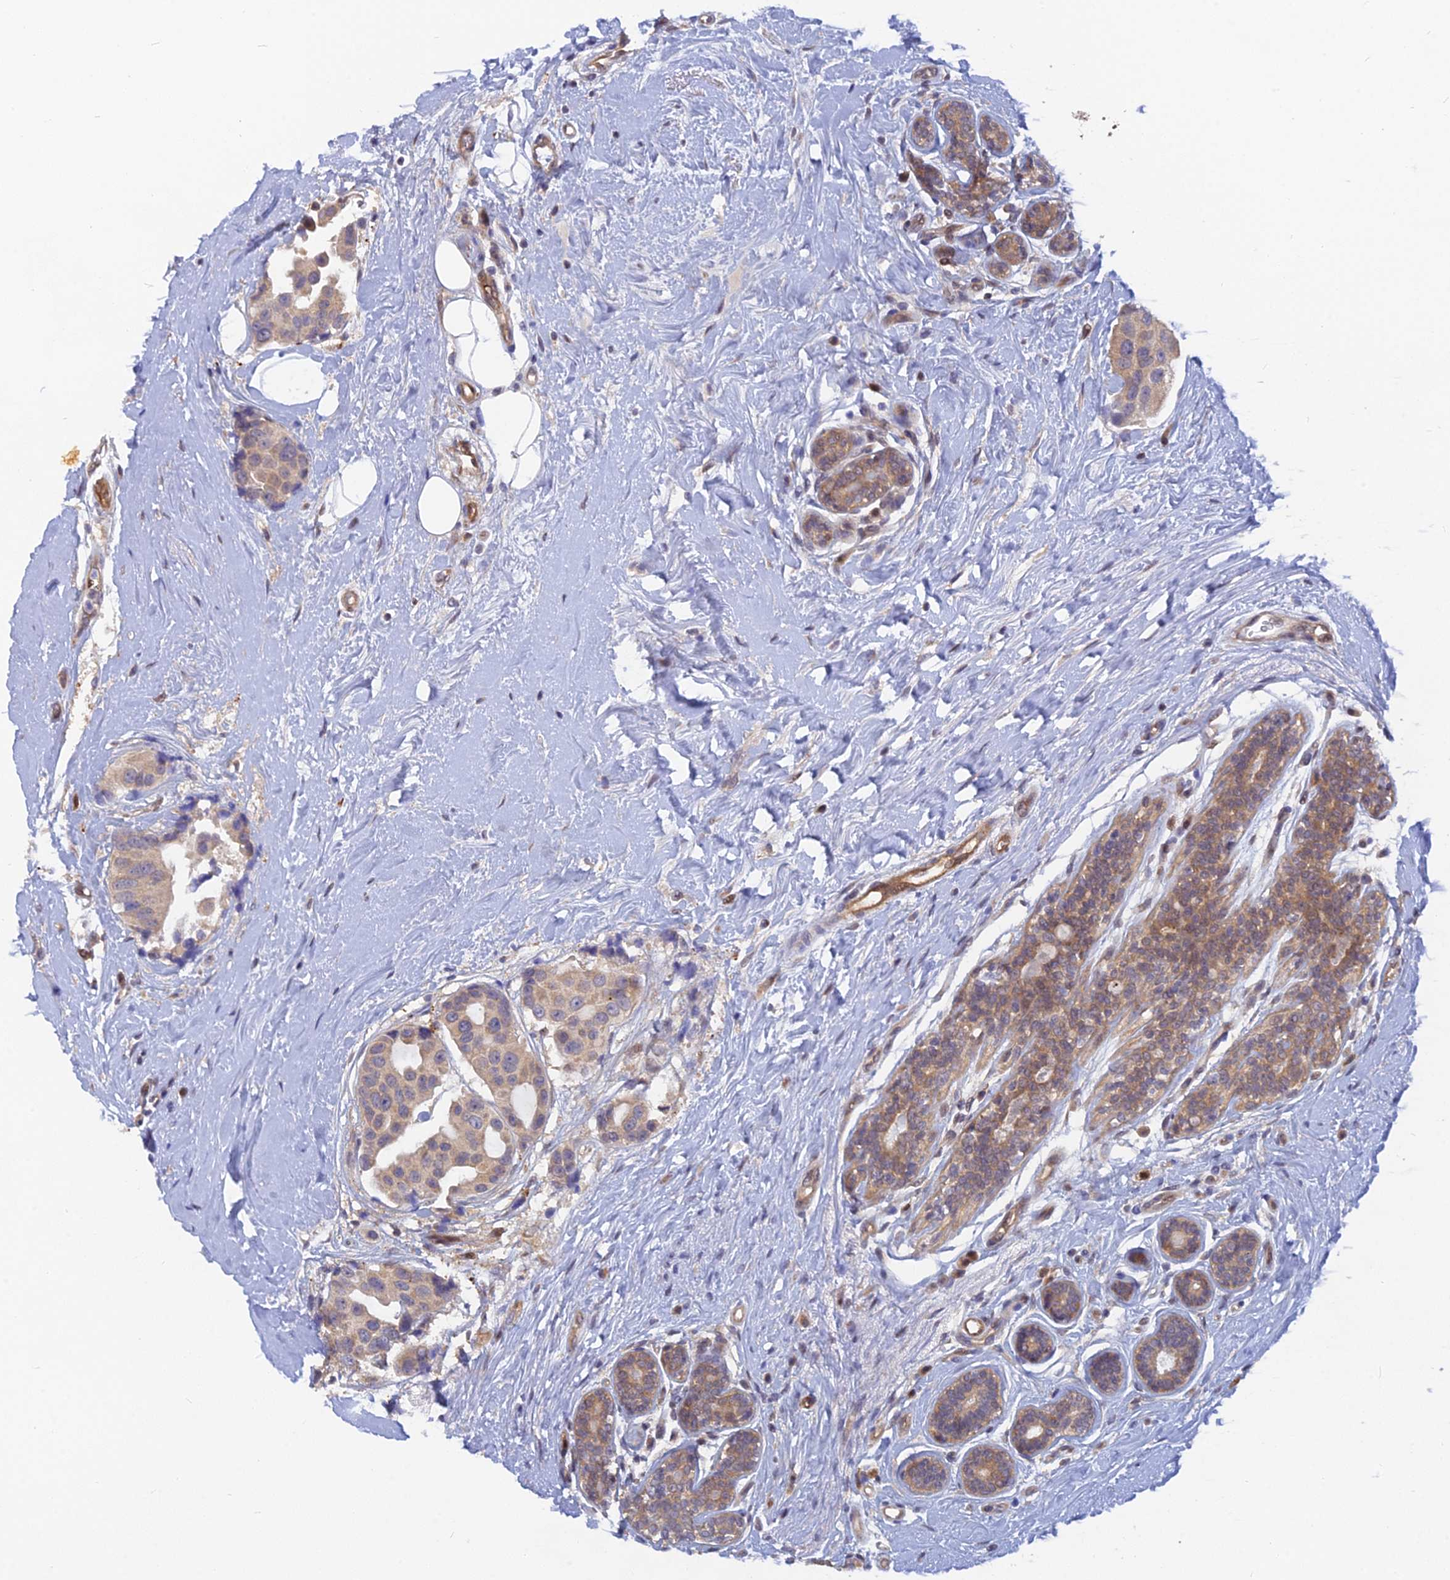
{"staining": {"intensity": "weak", "quantity": ">75%", "location": "cytoplasmic/membranous"}, "tissue": "breast cancer", "cell_type": "Tumor cells", "image_type": "cancer", "snomed": [{"axis": "morphology", "description": "Normal tissue, NOS"}, {"axis": "morphology", "description": "Duct carcinoma"}, {"axis": "topography", "description": "Breast"}], "caption": "A photomicrograph showing weak cytoplasmic/membranous expression in about >75% of tumor cells in infiltrating ductal carcinoma (breast), as visualized by brown immunohistochemical staining.", "gene": "ARL2BP", "patient": {"sex": "female", "age": 39}}